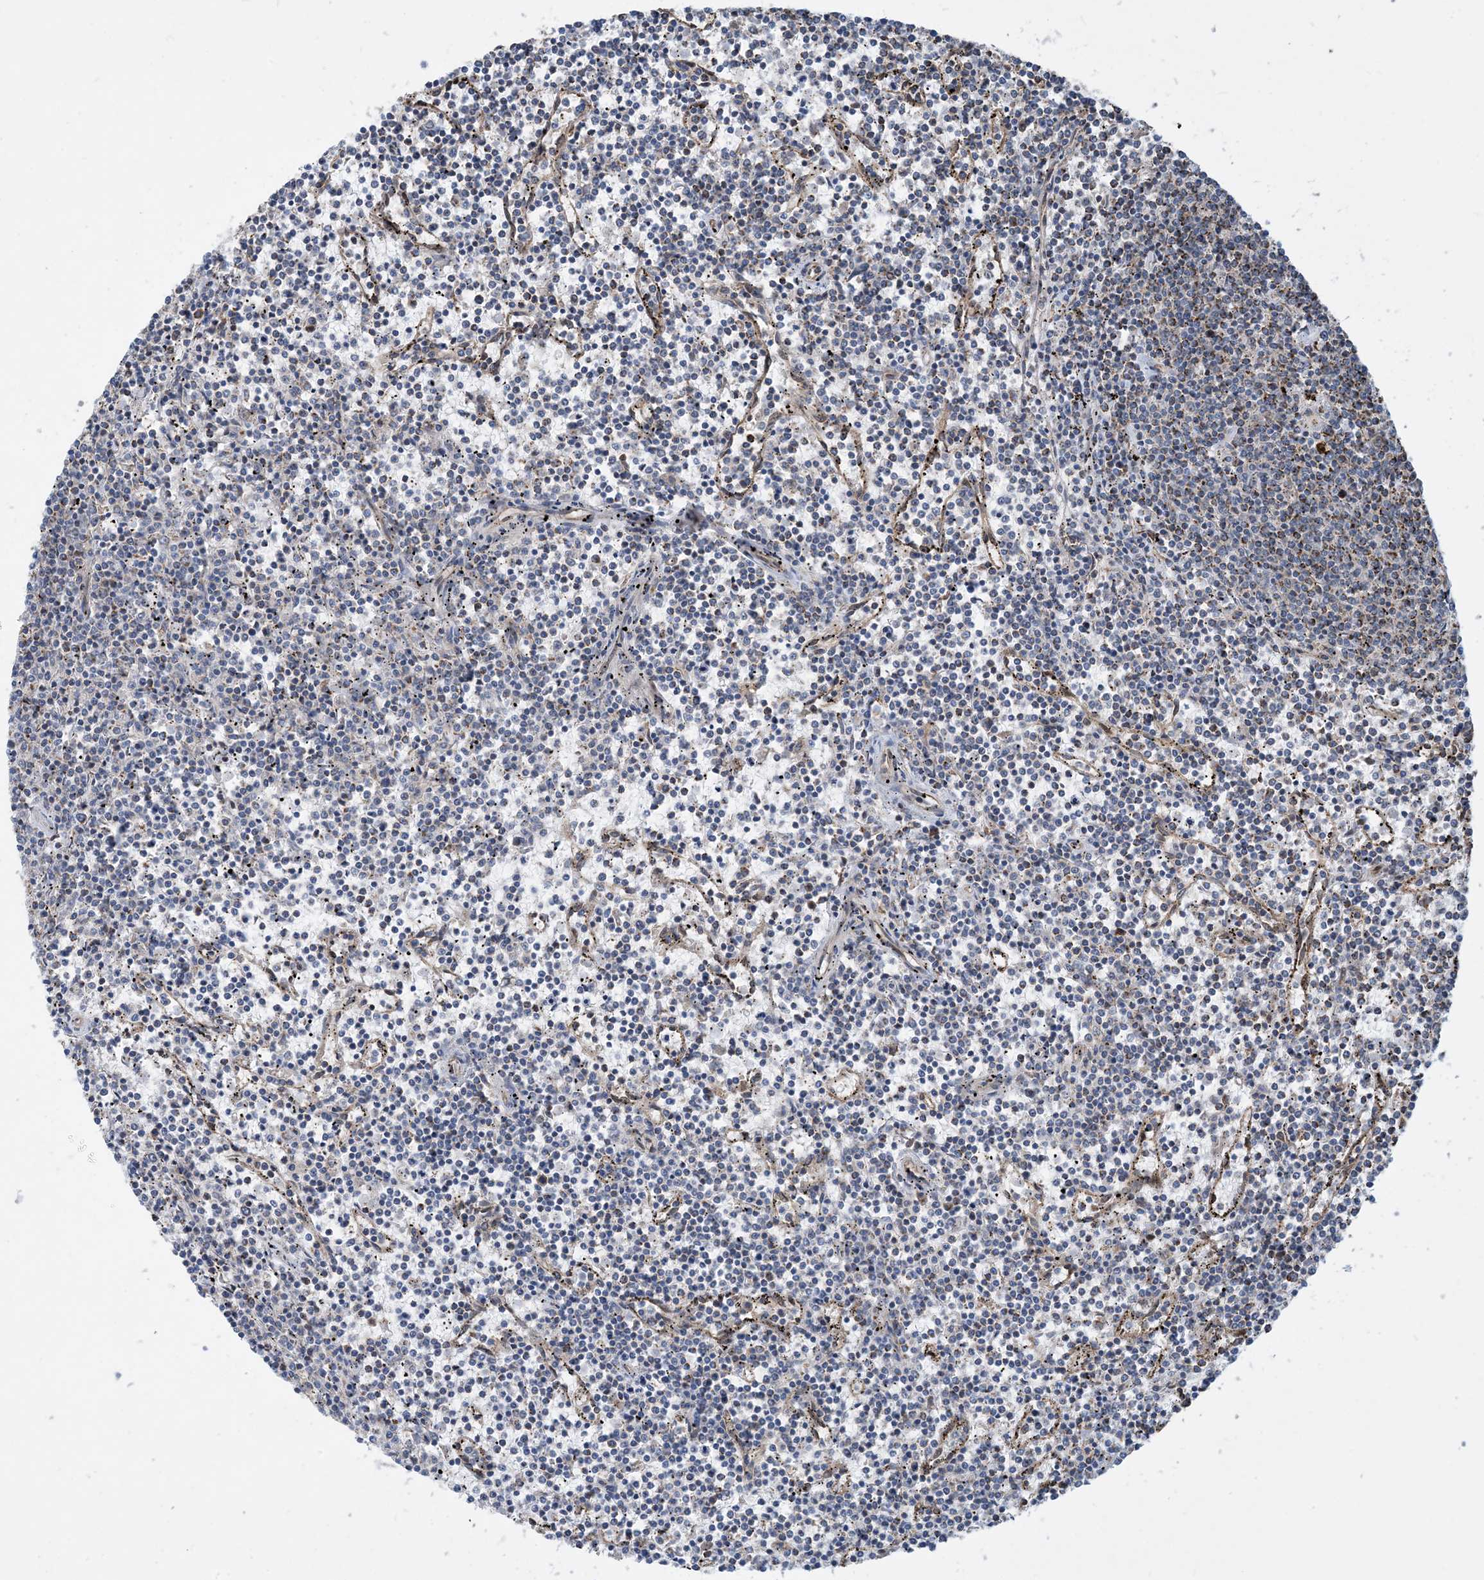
{"staining": {"intensity": "negative", "quantity": "none", "location": "none"}, "tissue": "lymphoma", "cell_type": "Tumor cells", "image_type": "cancer", "snomed": [{"axis": "morphology", "description": "Malignant lymphoma, non-Hodgkin's type, Low grade"}, {"axis": "topography", "description": "Spleen"}], "caption": "This image is of low-grade malignant lymphoma, non-Hodgkin's type stained with immunohistochemistry (IHC) to label a protein in brown with the nuclei are counter-stained blue. There is no positivity in tumor cells. (DAB immunohistochemistry (IHC), high magnification).", "gene": "PCDHGA1", "patient": {"sex": "female", "age": 50}}